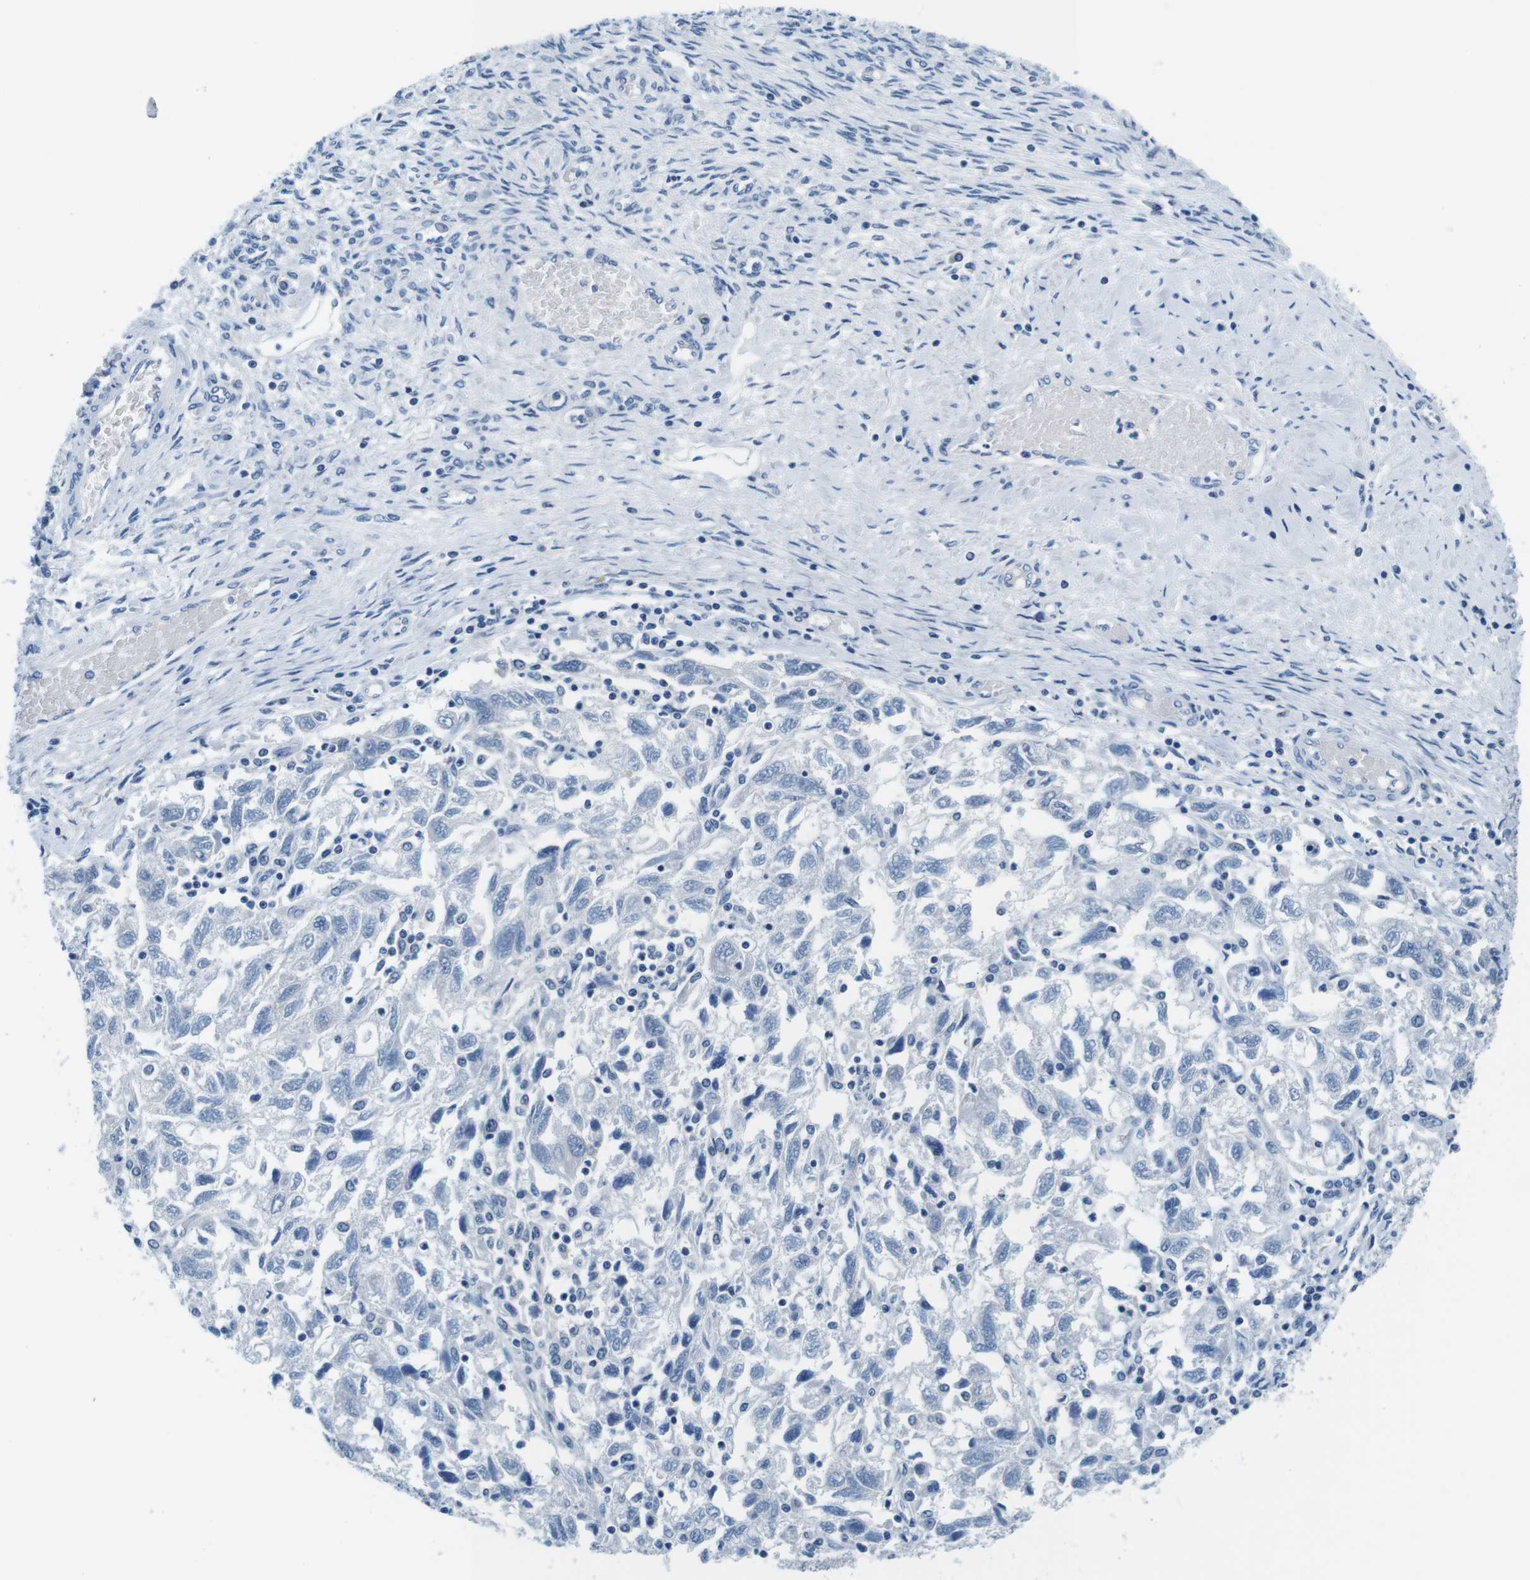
{"staining": {"intensity": "negative", "quantity": "none", "location": "none"}, "tissue": "ovarian cancer", "cell_type": "Tumor cells", "image_type": "cancer", "snomed": [{"axis": "morphology", "description": "Carcinoma, NOS"}, {"axis": "morphology", "description": "Cystadenocarcinoma, serous, NOS"}, {"axis": "topography", "description": "Ovary"}], "caption": "DAB (3,3'-diaminobenzidine) immunohistochemical staining of human ovarian cancer (serous cystadenocarcinoma) displays no significant positivity in tumor cells.", "gene": "EIF2B5", "patient": {"sex": "female", "age": 69}}